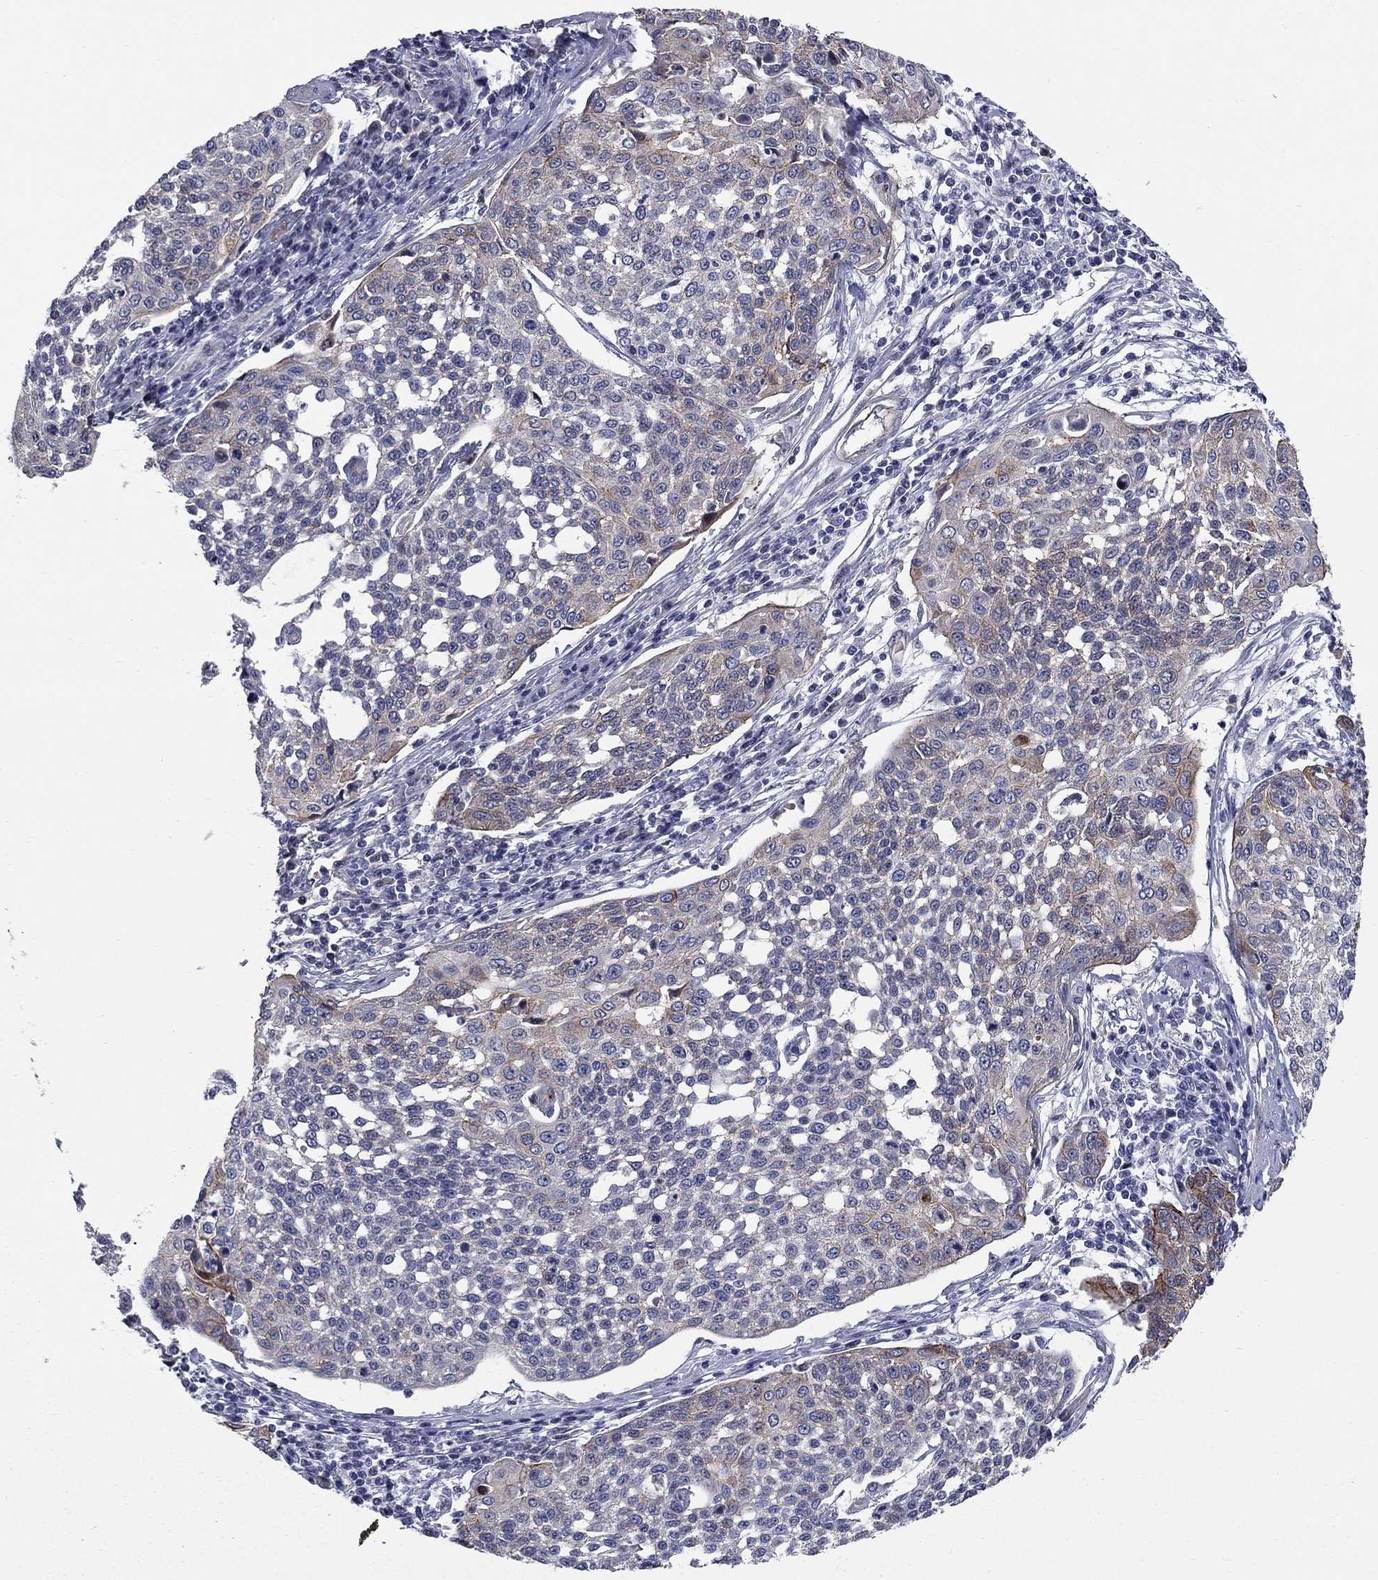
{"staining": {"intensity": "moderate", "quantity": "<25%", "location": "cytoplasmic/membranous"}, "tissue": "cervical cancer", "cell_type": "Tumor cells", "image_type": "cancer", "snomed": [{"axis": "morphology", "description": "Squamous cell carcinoma, NOS"}, {"axis": "topography", "description": "Cervix"}], "caption": "Human cervical cancer stained with a protein marker displays moderate staining in tumor cells.", "gene": "SLC1A1", "patient": {"sex": "female", "age": 34}}